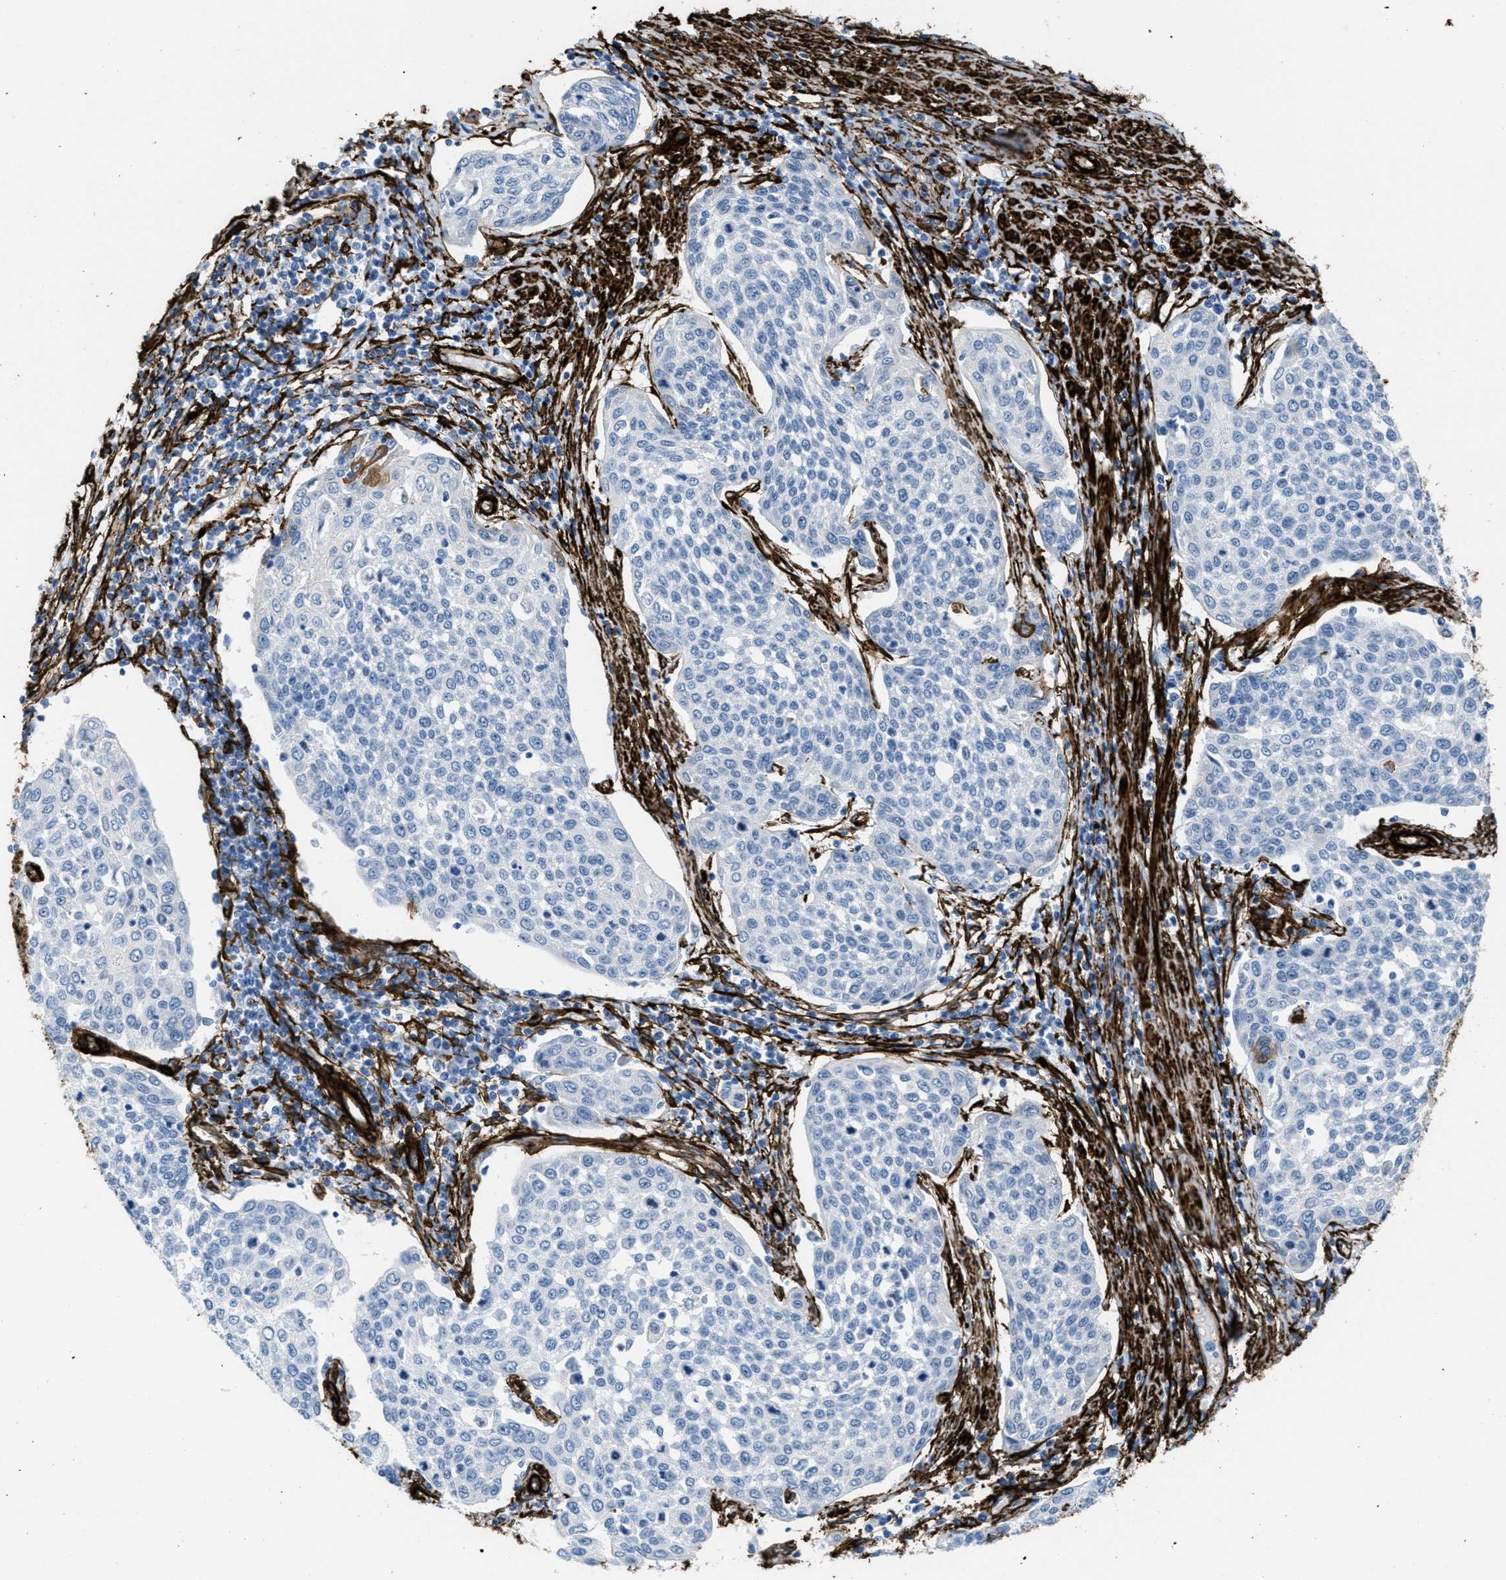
{"staining": {"intensity": "negative", "quantity": "none", "location": "none"}, "tissue": "cervical cancer", "cell_type": "Tumor cells", "image_type": "cancer", "snomed": [{"axis": "morphology", "description": "Squamous cell carcinoma, NOS"}, {"axis": "topography", "description": "Cervix"}], "caption": "Tumor cells show no significant staining in cervical cancer (squamous cell carcinoma).", "gene": "CALD1", "patient": {"sex": "female", "age": 34}}